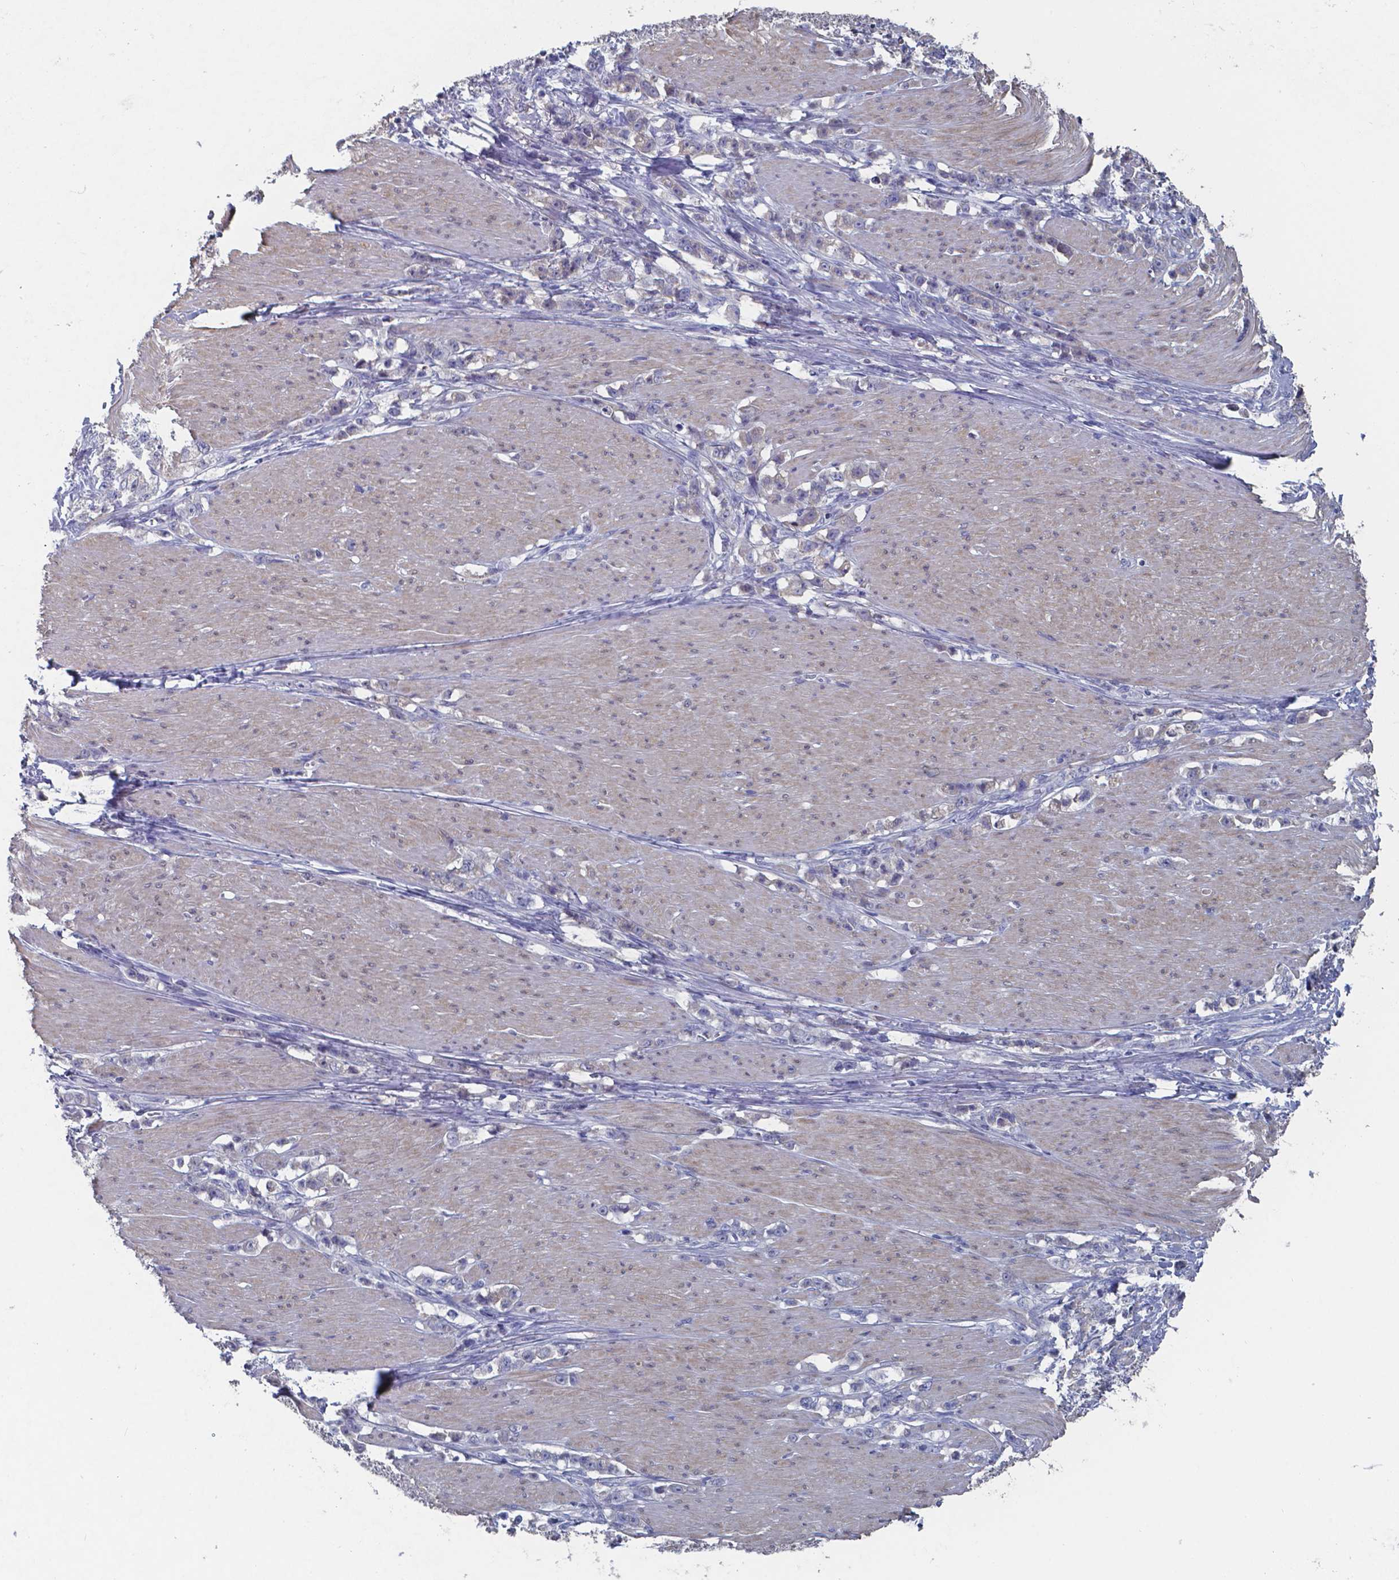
{"staining": {"intensity": "negative", "quantity": "none", "location": "none"}, "tissue": "stomach cancer", "cell_type": "Tumor cells", "image_type": "cancer", "snomed": [{"axis": "morphology", "description": "Adenocarcinoma, NOS"}, {"axis": "topography", "description": "Stomach, lower"}], "caption": "DAB immunohistochemical staining of stomach cancer shows no significant expression in tumor cells.", "gene": "BTBD17", "patient": {"sex": "male", "age": 88}}